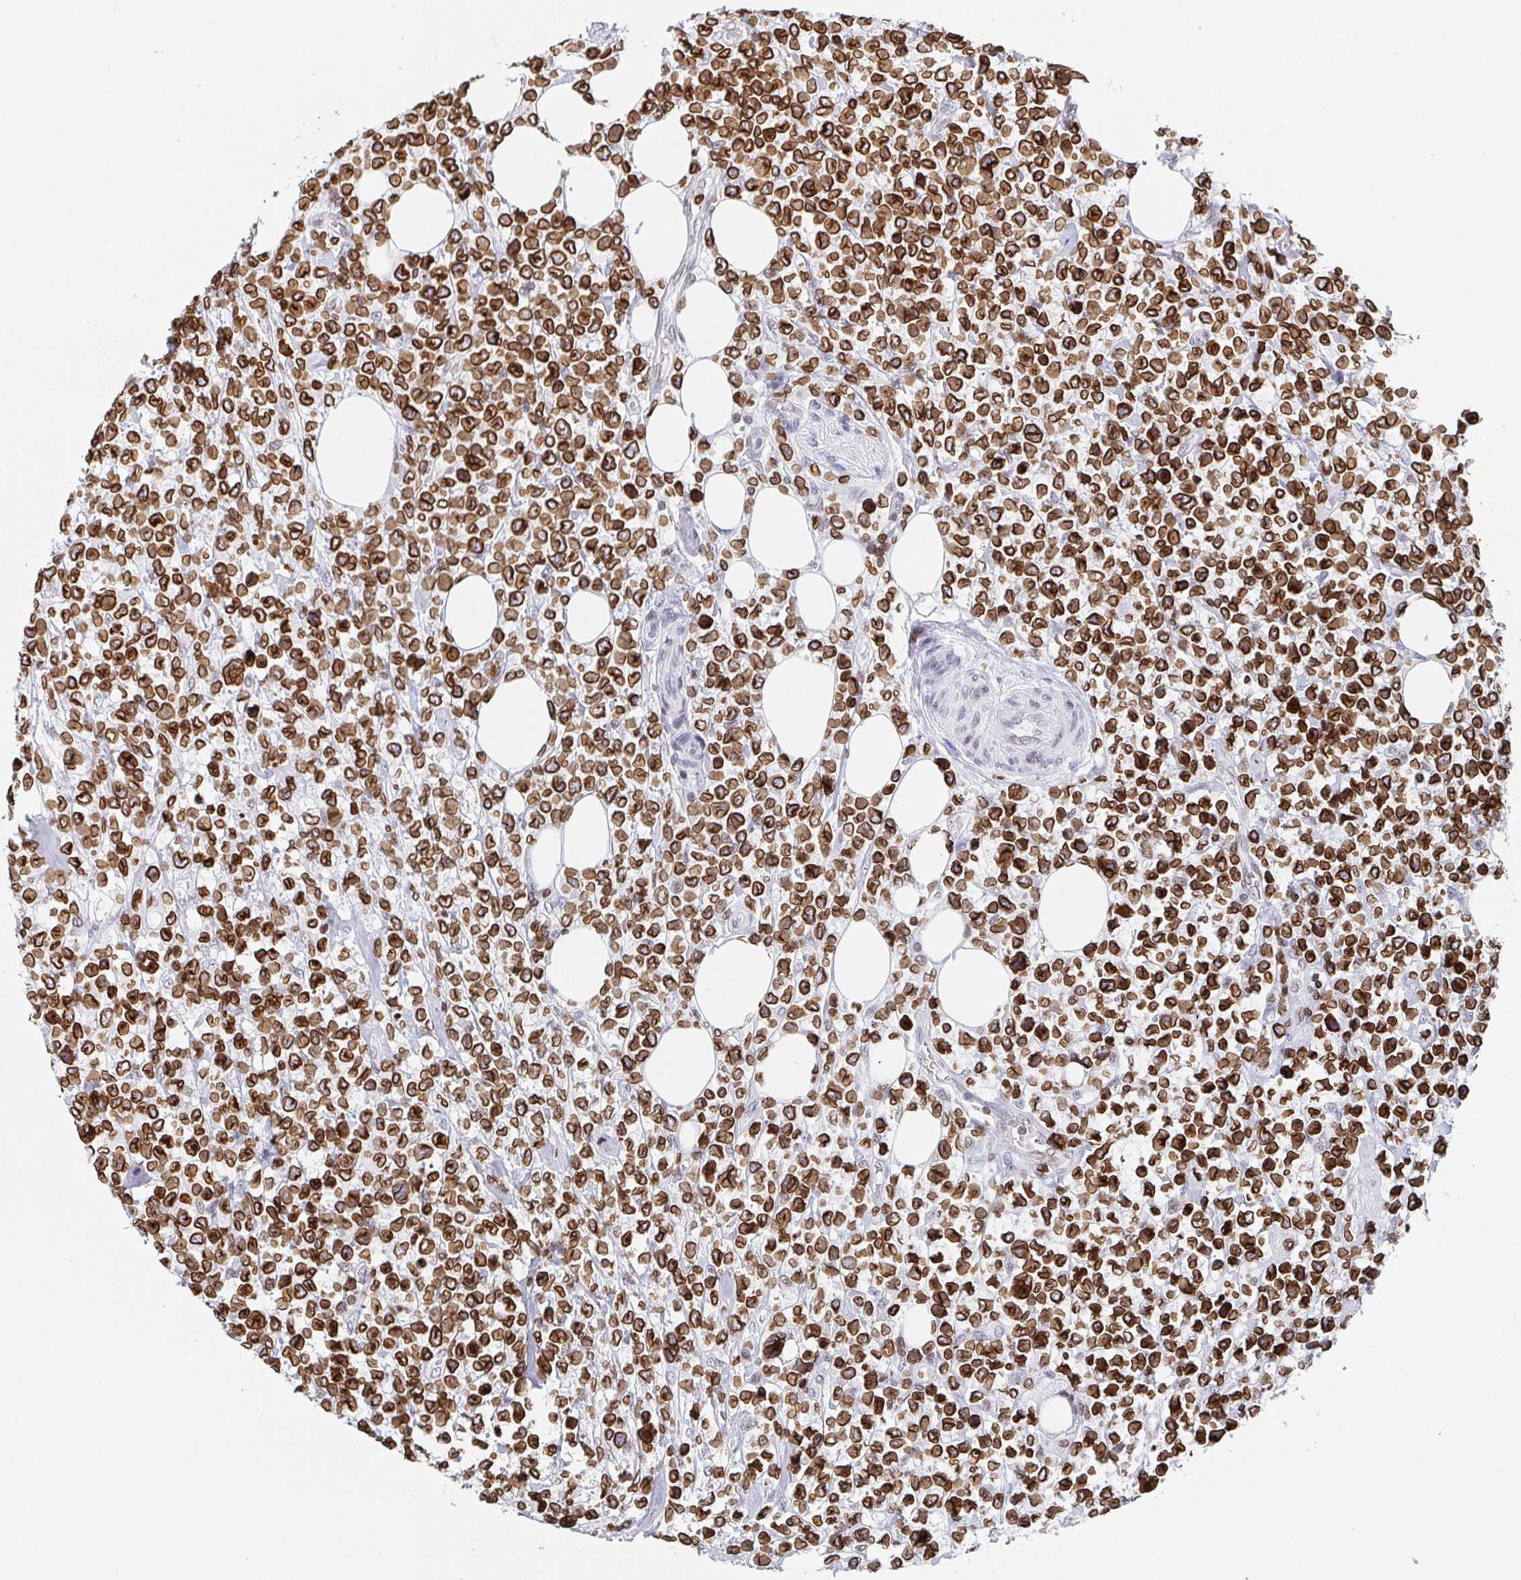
{"staining": {"intensity": "strong", "quantity": ">75%", "location": "cytoplasmic/membranous,nuclear"}, "tissue": "lymphoma", "cell_type": "Tumor cells", "image_type": "cancer", "snomed": [{"axis": "morphology", "description": "Malignant lymphoma, non-Hodgkin's type, High grade"}, {"axis": "topography", "description": "Soft tissue"}], "caption": "Protein analysis of lymphoma tissue reveals strong cytoplasmic/membranous and nuclear positivity in about >75% of tumor cells.", "gene": "BTBD7", "patient": {"sex": "female", "age": 56}}